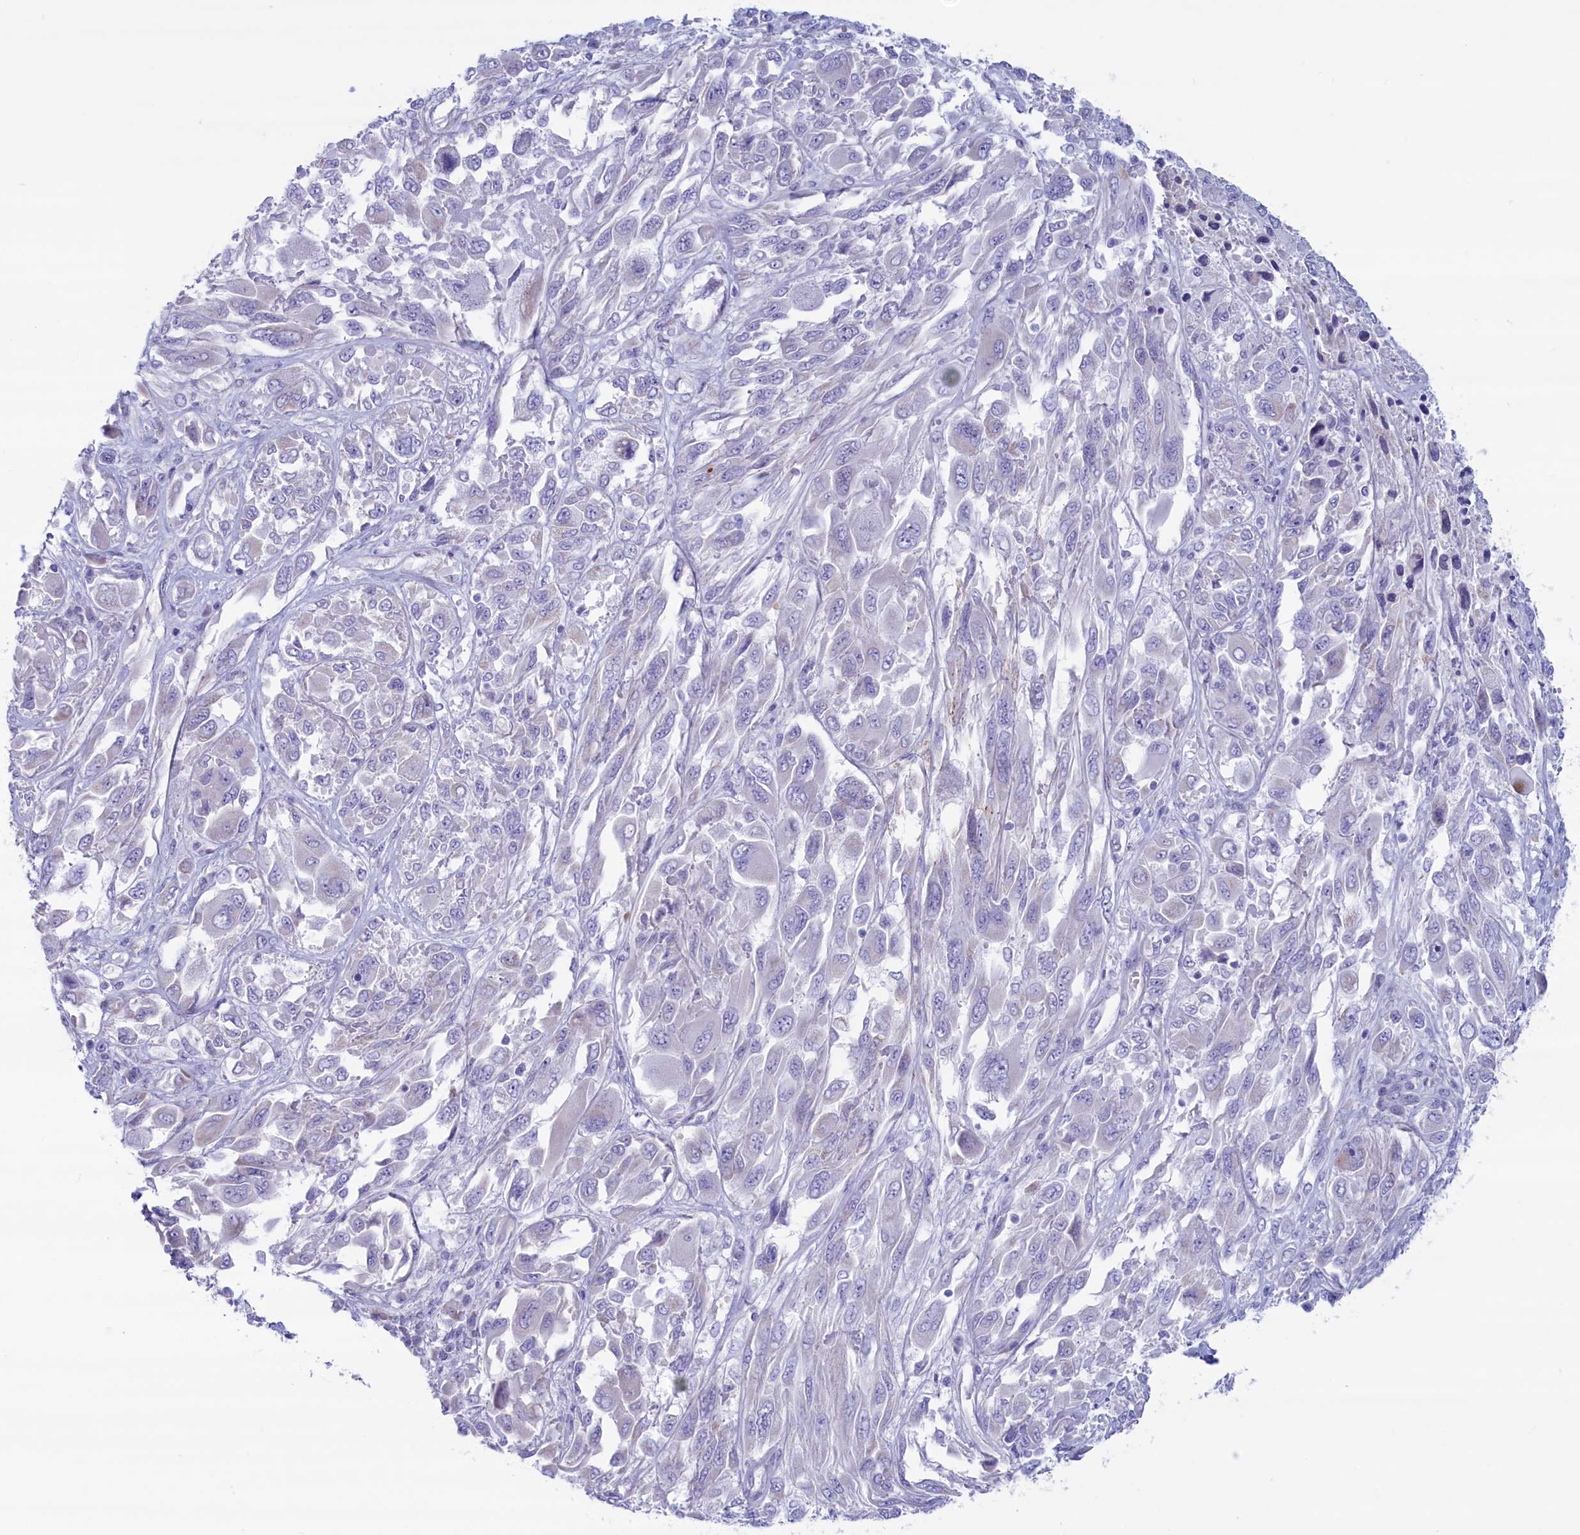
{"staining": {"intensity": "negative", "quantity": "none", "location": "none"}, "tissue": "melanoma", "cell_type": "Tumor cells", "image_type": "cancer", "snomed": [{"axis": "morphology", "description": "Malignant melanoma, NOS"}, {"axis": "topography", "description": "Skin"}], "caption": "The immunohistochemistry (IHC) micrograph has no significant expression in tumor cells of malignant melanoma tissue.", "gene": "MPV17L2", "patient": {"sex": "female", "age": 91}}